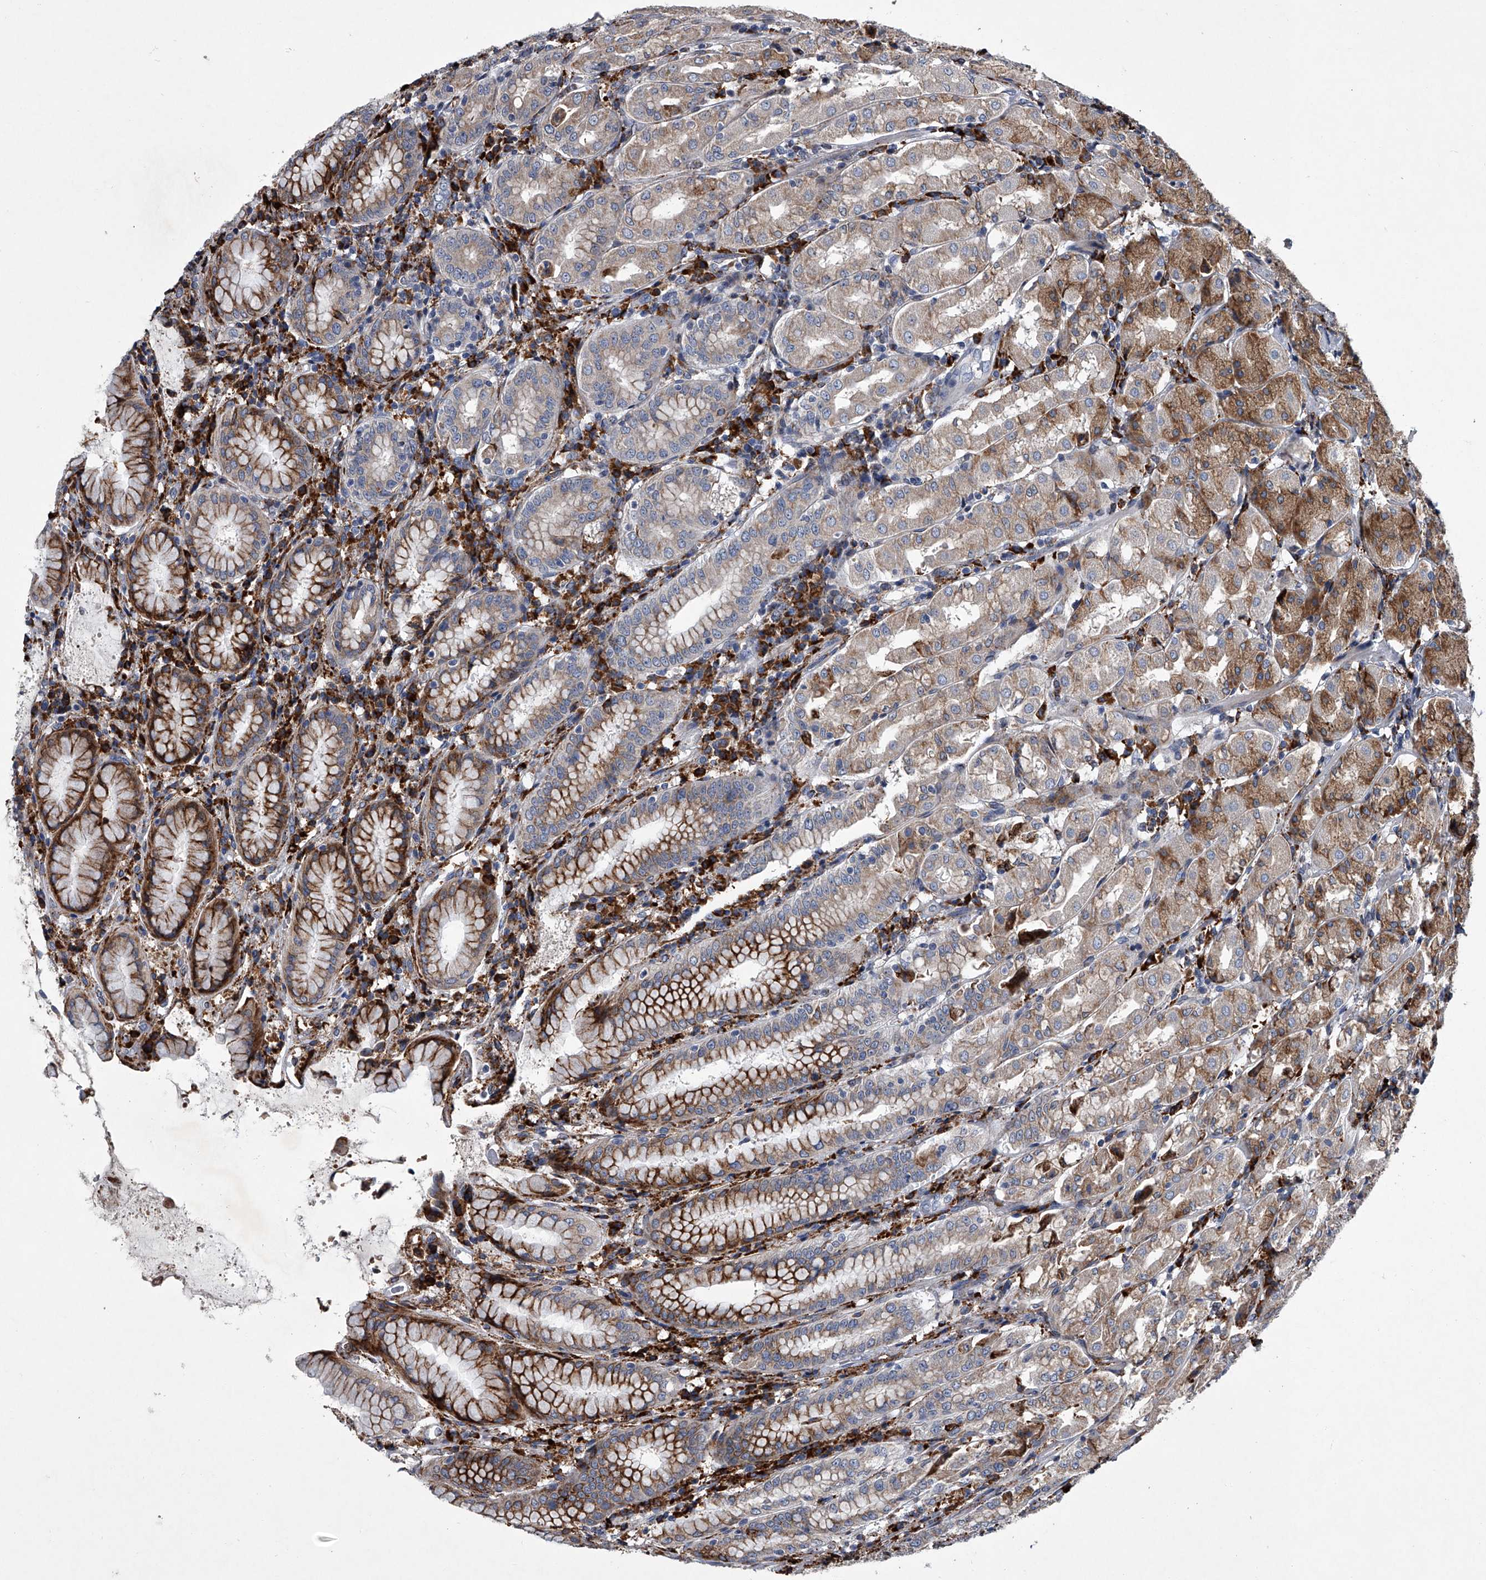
{"staining": {"intensity": "moderate", "quantity": ">75%", "location": "cytoplasmic/membranous"}, "tissue": "stomach", "cell_type": "Glandular cells", "image_type": "normal", "snomed": [{"axis": "morphology", "description": "Normal tissue, NOS"}, {"axis": "topography", "description": "Stomach"}, {"axis": "topography", "description": "Stomach, lower"}], "caption": "Immunohistochemical staining of unremarkable stomach shows >75% levels of moderate cytoplasmic/membranous protein positivity in approximately >75% of glandular cells.", "gene": "TMEM63C", "patient": {"sex": "female", "age": 56}}